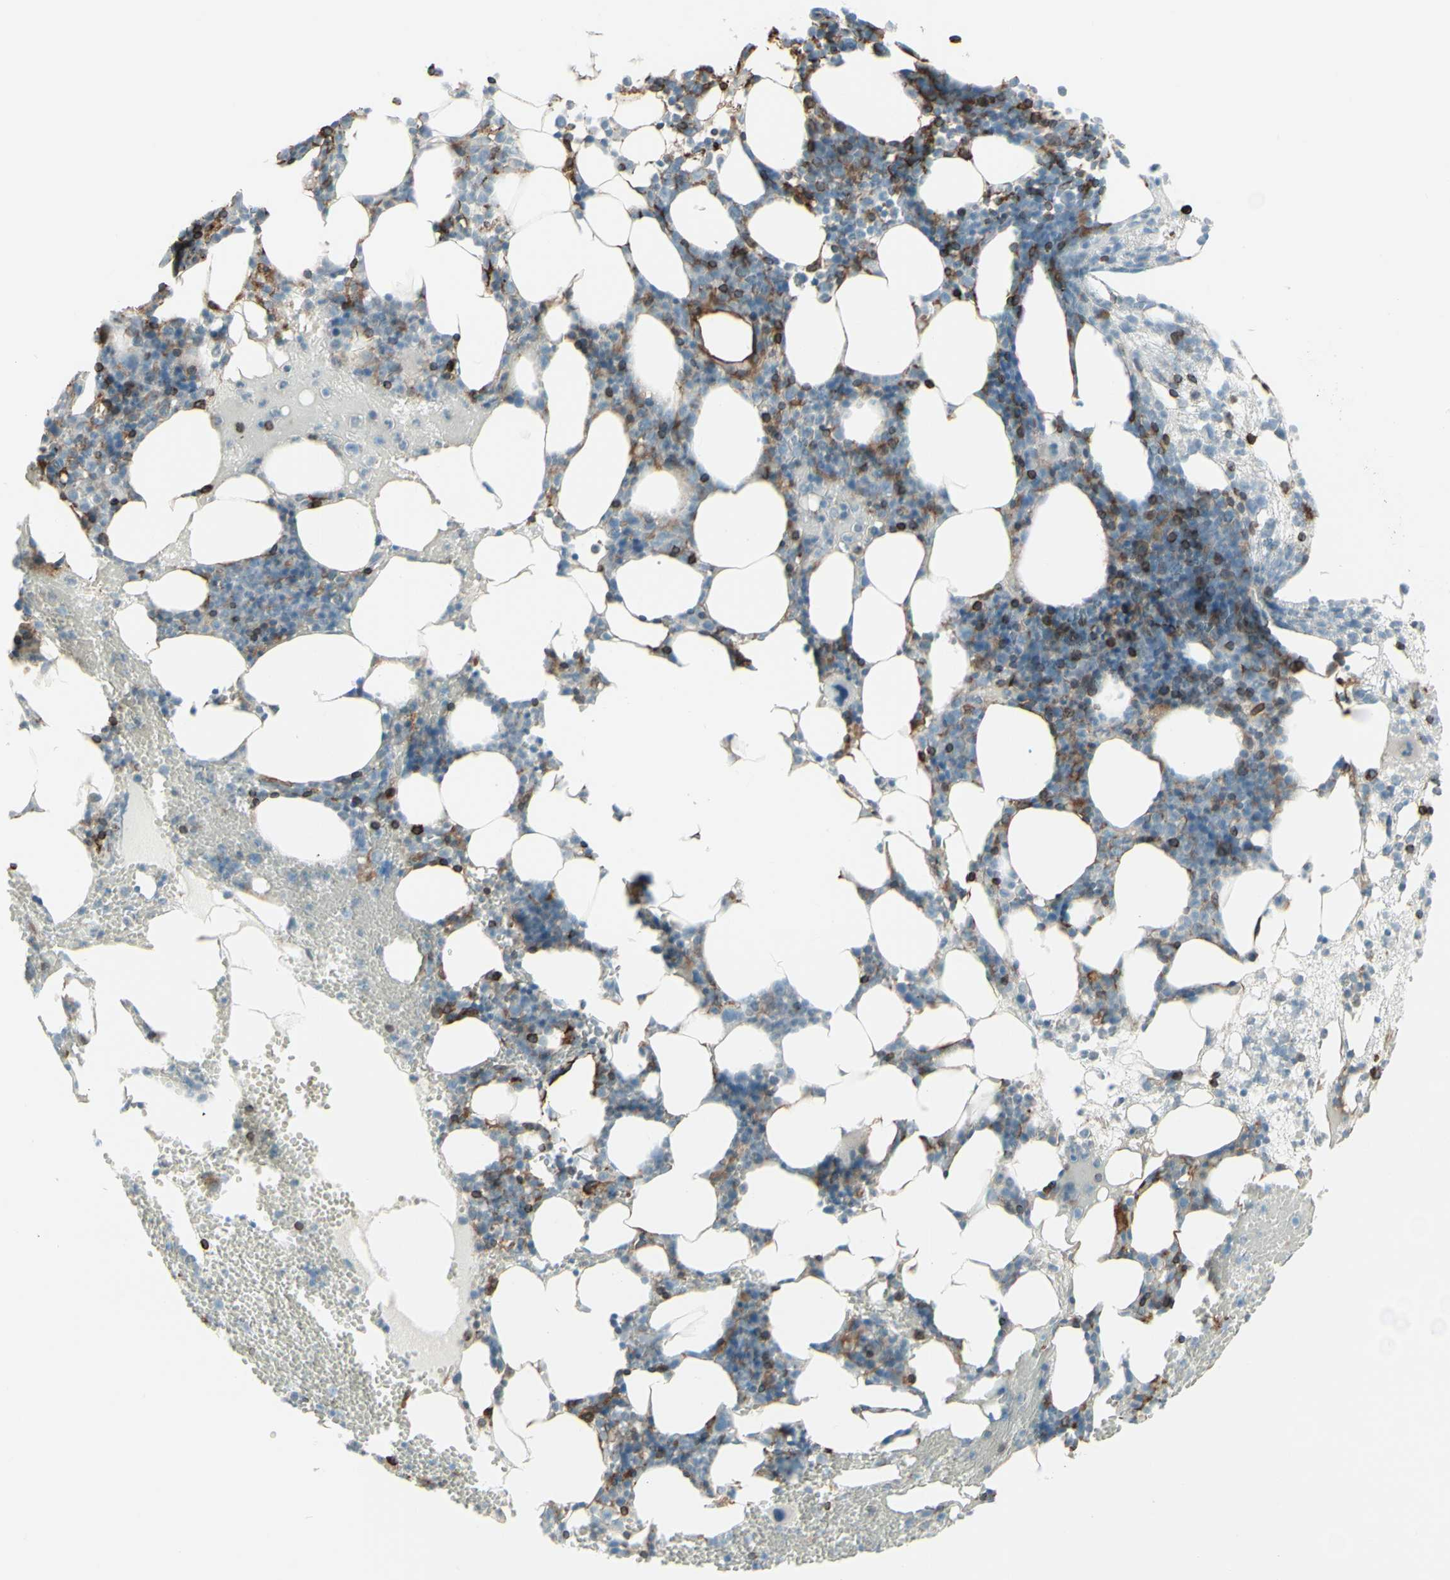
{"staining": {"intensity": "strong", "quantity": "25%-75%", "location": "cytoplasmic/membranous"}, "tissue": "bone marrow", "cell_type": "Hematopoietic cells", "image_type": "normal", "snomed": [{"axis": "morphology", "description": "Normal tissue, NOS"}, {"axis": "morphology", "description": "Inflammation, NOS"}, {"axis": "topography", "description": "Bone marrow"}], "caption": "Protein analysis of benign bone marrow reveals strong cytoplasmic/membranous staining in about 25%-75% of hematopoietic cells. Using DAB (brown) and hematoxylin (blue) stains, captured at high magnification using brightfield microscopy.", "gene": "HLA", "patient": {"sex": "female", "age": 79}}